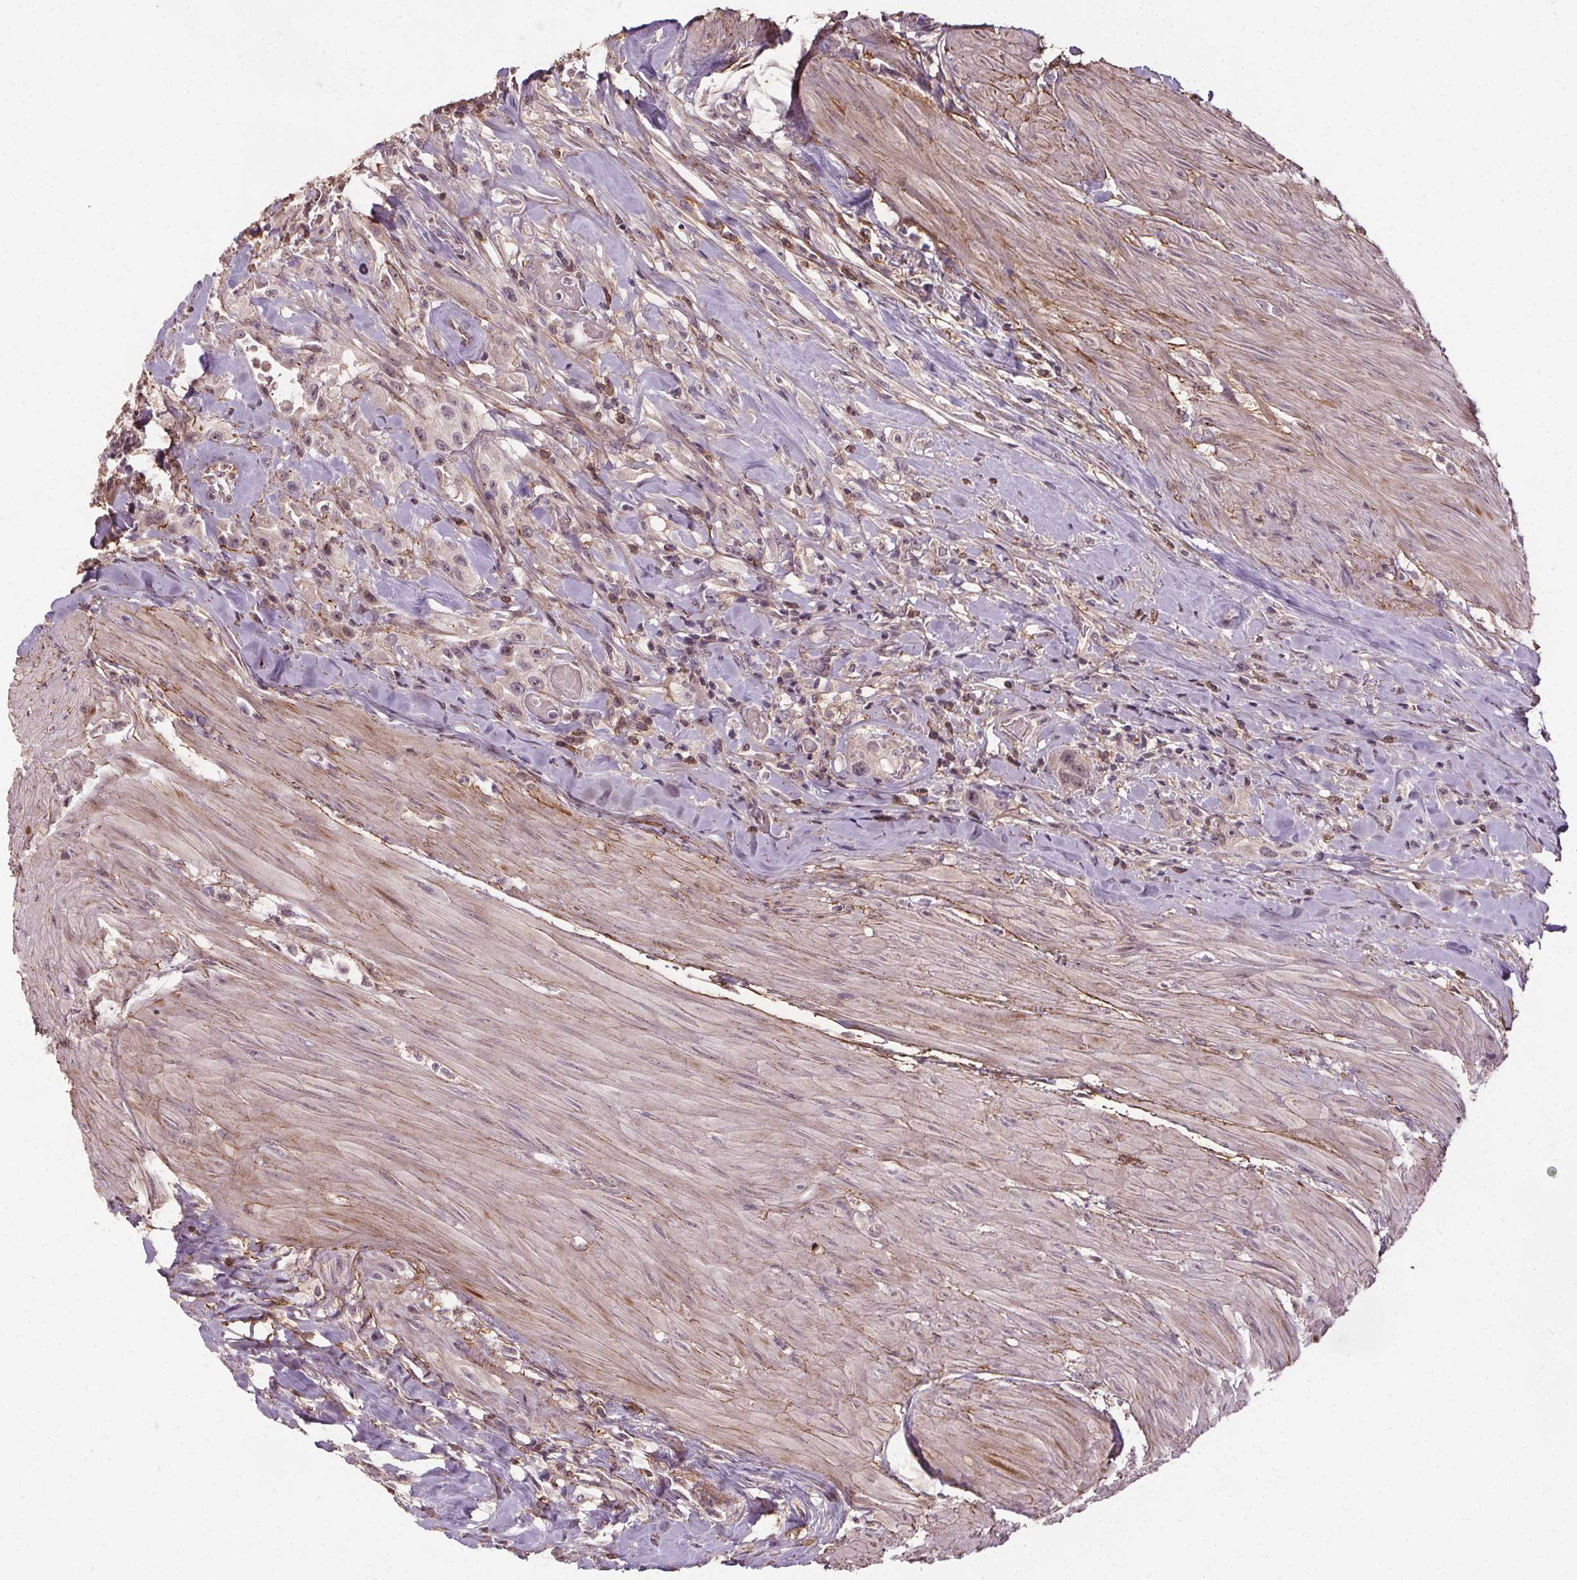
{"staining": {"intensity": "negative", "quantity": "none", "location": "none"}, "tissue": "urothelial cancer", "cell_type": "Tumor cells", "image_type": "cancer", "snomed": [{"axis": "morphology", "description": "Urothelial carcinoma, High grade"}, {"axis": "topography", "description": "Urinary bladder"}], "caption": "Urothelial cancer stained for a protein using immunohistochemistry (IHC) shows no staining tumor cells.", "gene": "KIAA0232", "patient": {"sex": "male", "age": 79}}